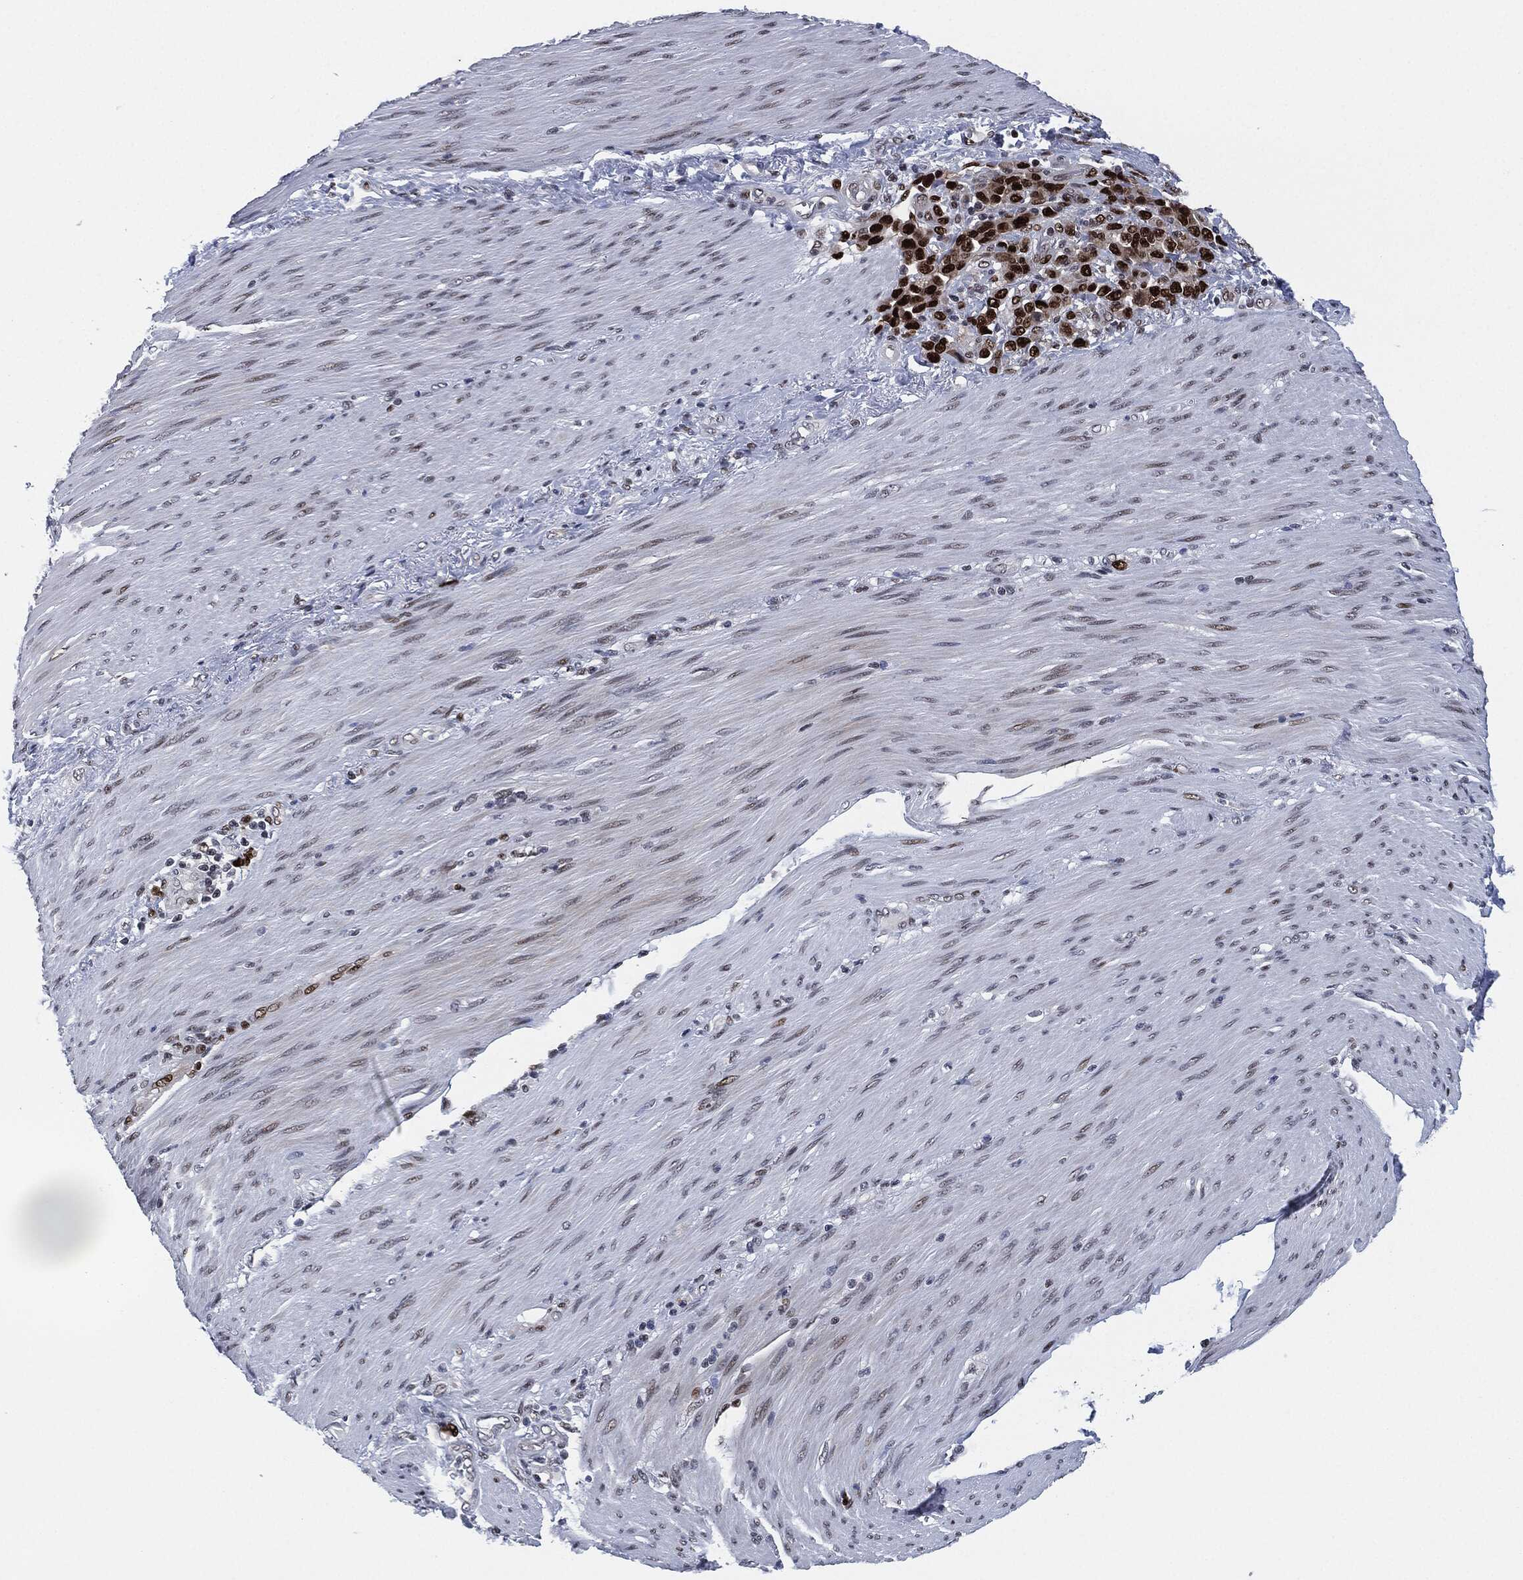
{"staining": {"intensity": "strong", "quantity": ">75%", "location": "nuclear"}, "tissue": "stomach cancer", "cell_type": "Tumor cells", "image_type": "cancer", "snomed": [{"axis": "morphology", "description": "Normal tissue, NOS"}, {"axis": "morphology", "description": "Adenocarcinoma, NOS"}, {"axis": "topography", "description": "Stomach"}], "caption": "This image reveals stomach cancer (adenocarcinoma) stained with immunohistochemistry to label a protein in brown. The nuclear of tumor cells show strong positivity for the protein. Nuclei are counter-stained blue.", "gene": "PCNA", "patient": {"sex": "female", "age": 79}}